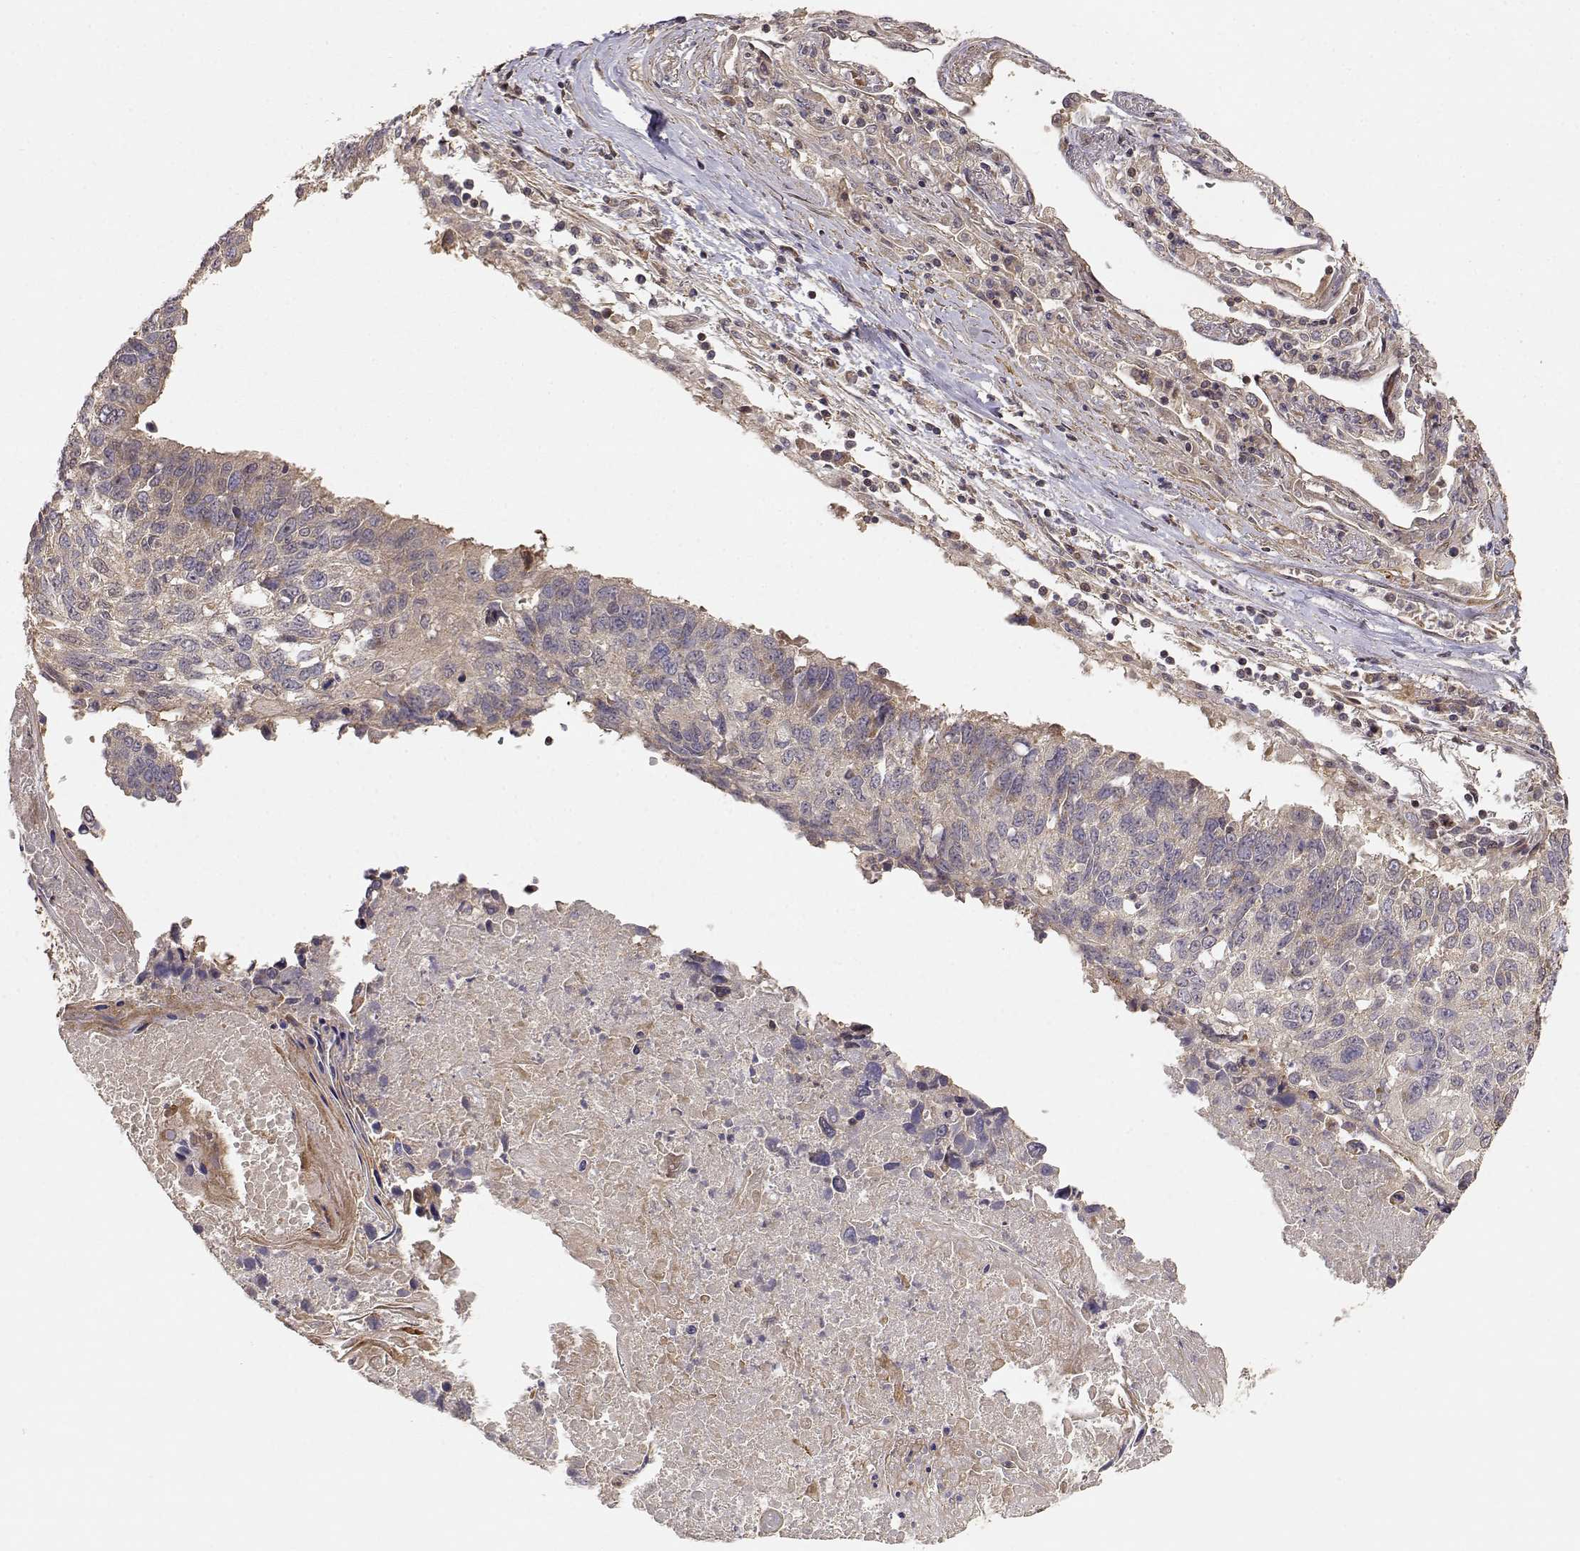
{"staining": {"intensity": "weak", "quantity": ">75%", "location": "cytoplasmic/membranous"}, "tissue": "lung cancer", "cell_type": "Tumor cells", "image_type": "cancer", "snomed": [{"axis": "morphology", "description": "Squamous cell carcinoma, NOS"}, {"axis": "topography", "description": "Lung"}], "caption": "A histopathology image of human lung squamous cell carcinoma stained for a protein shows weak cytoplasmic/membranous brown staining in tumor cells. (DAB = brown stain, brightfield microscopy at high magnification).", "gene": "PICK1", "patient": {"sex": "male", "age": 73}}